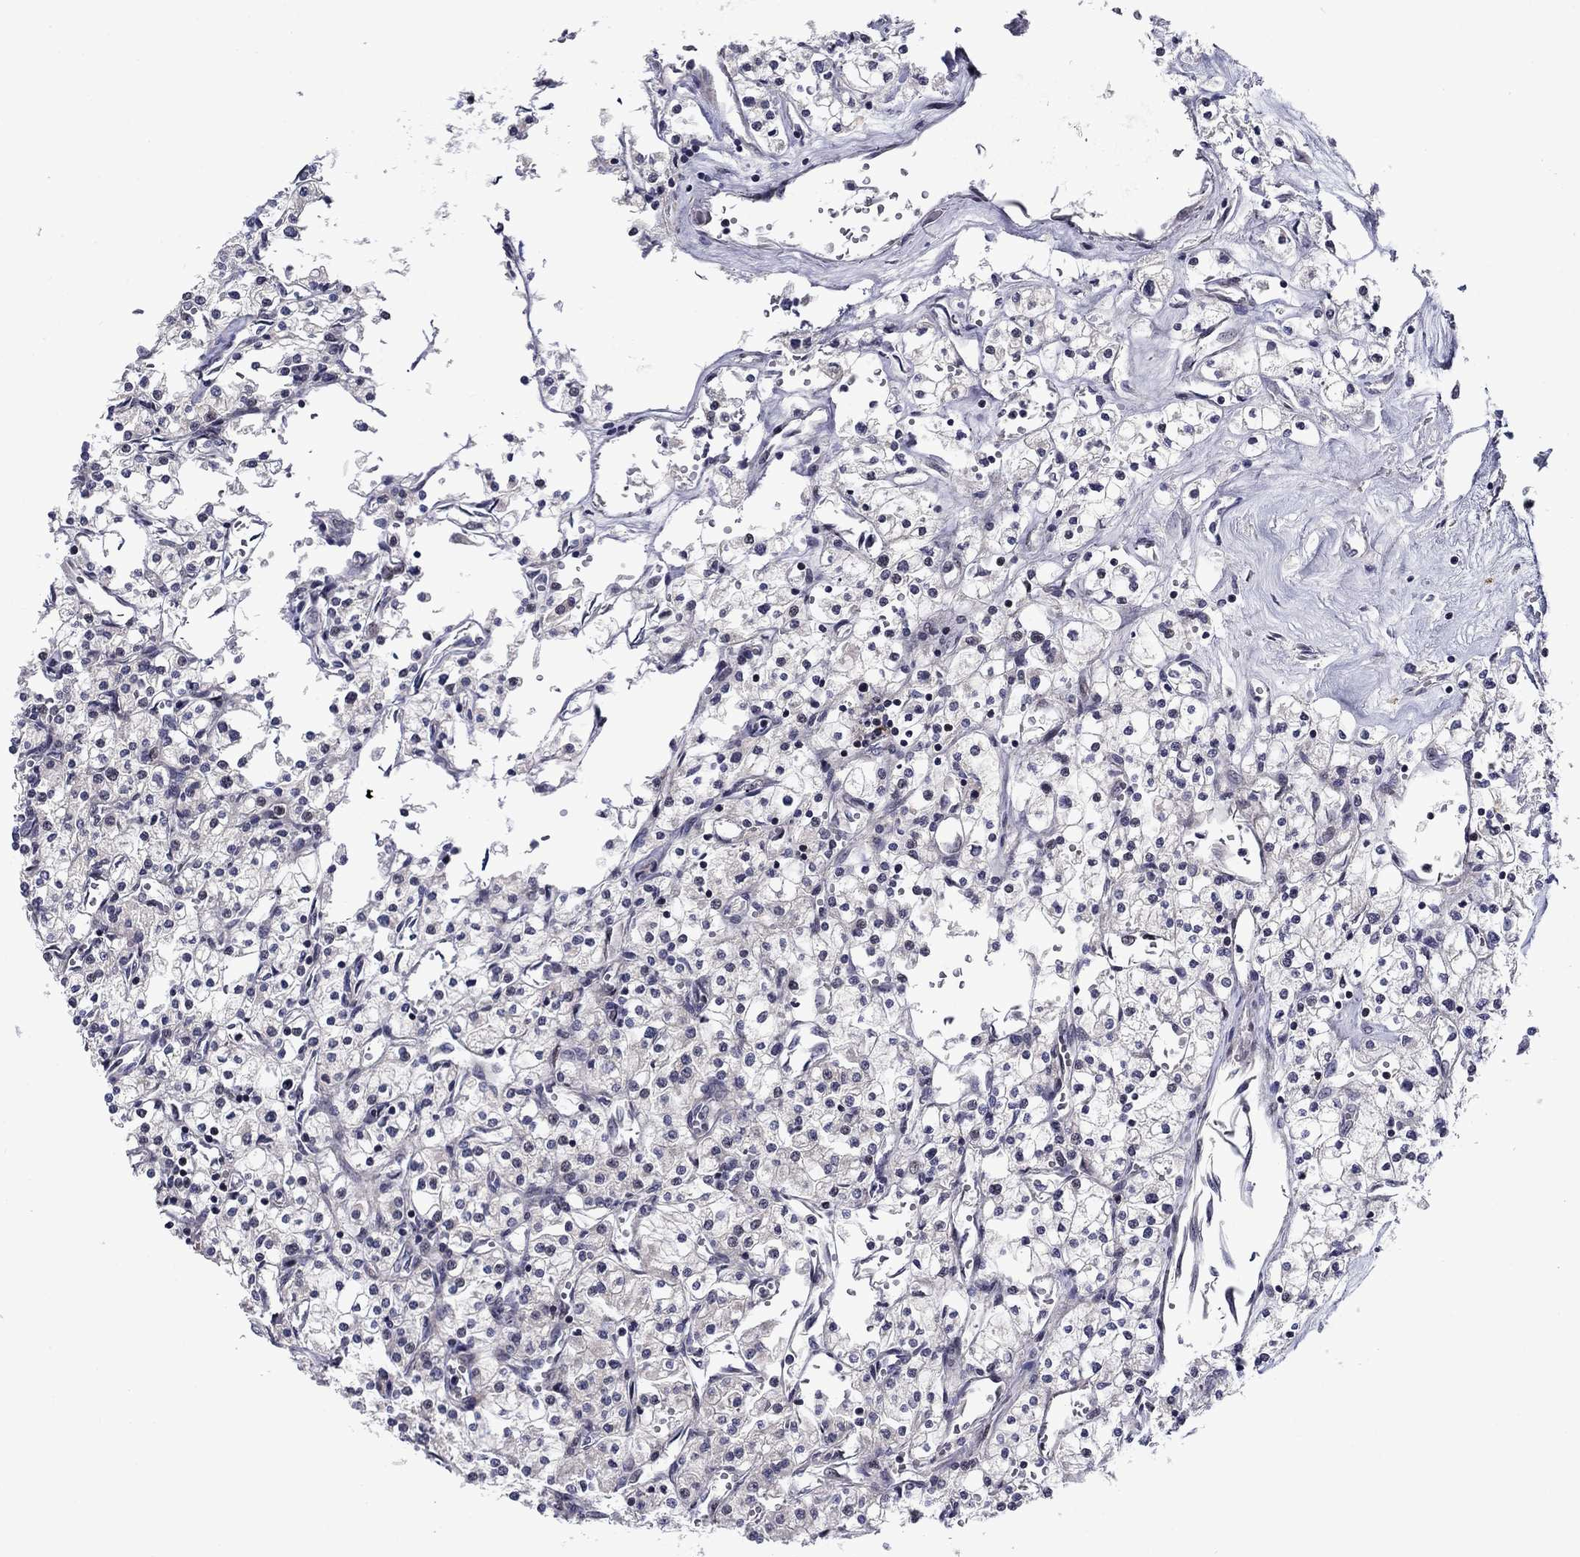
{"staining": {"intensity": "negative", "quantity": "none", "location": "none"}, "tissue": "renal cancer", "cell_type": "Tumor cells", "image_type": "cancer", "snomed": [{"axis": "morphology", "description": "Adenocarcinoma, NOS"}, {"axis": "topography", "description": "Kidney"}], "caption": "DAB (3,3'-diaminobenzidine) immunohistochemical staining of renal cancer shows no significant positivity in tumor cells.", "gene": "B3GAT1", "patient": {"sex": "male", "age": 80}}